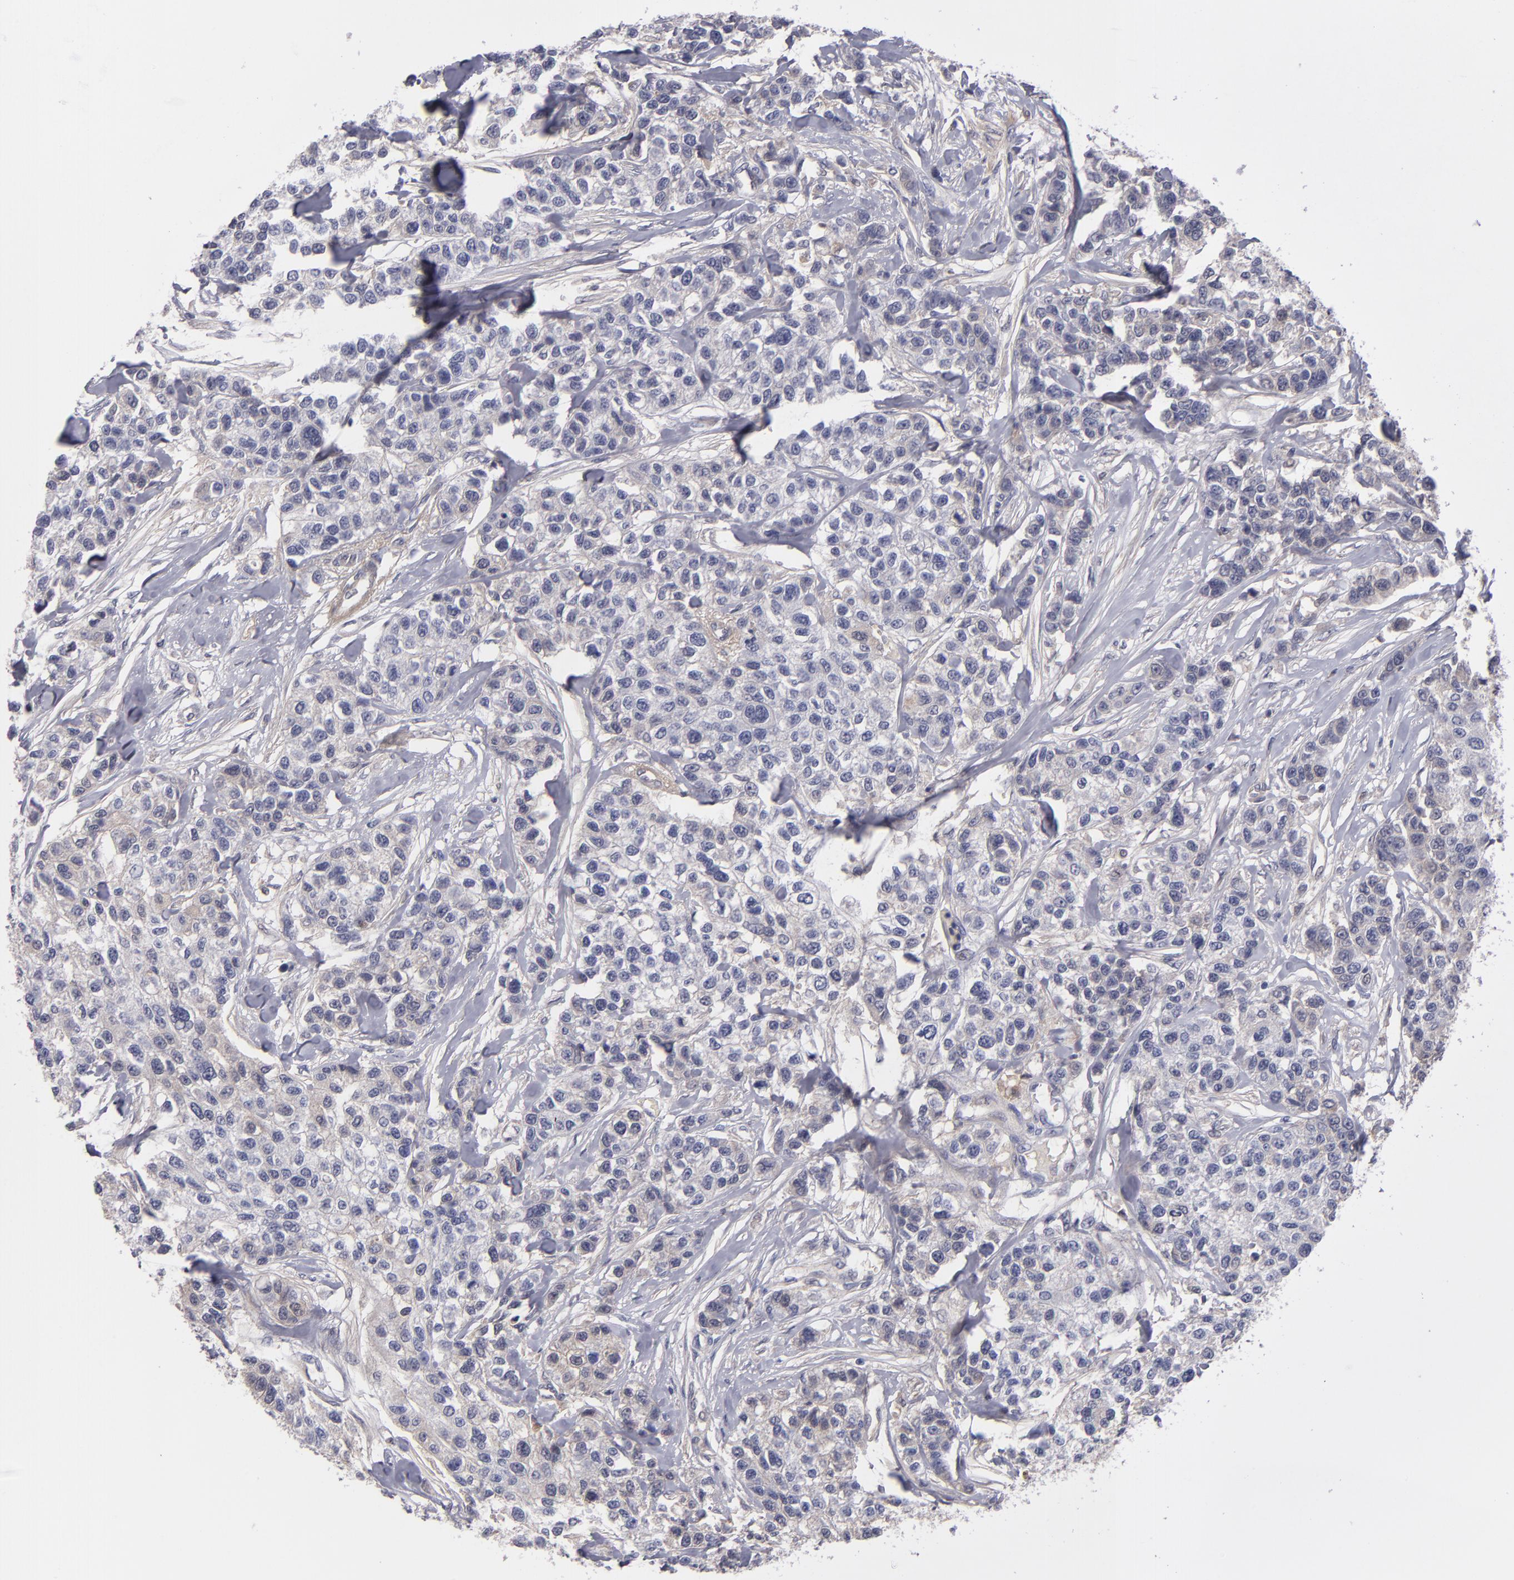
{"staining": {"intensity": "weak", "quantity": "<25%", "location": "cytoplasmic/membranous"}, "tissue": "breast cancer", "cell_type": "Tumor cells", "image_type": "cancer", "snomed": [{"axis": "morphology", "description": "Duct carcinoma"}, {"axis": "topography", "description": "Breast"}], "caption": "Breast cancer was stained to show a protein in brown. There is no significant staining in tumor cells.", "gene": "ITIH4", "patient": {"sex": "female", "age": 51}}